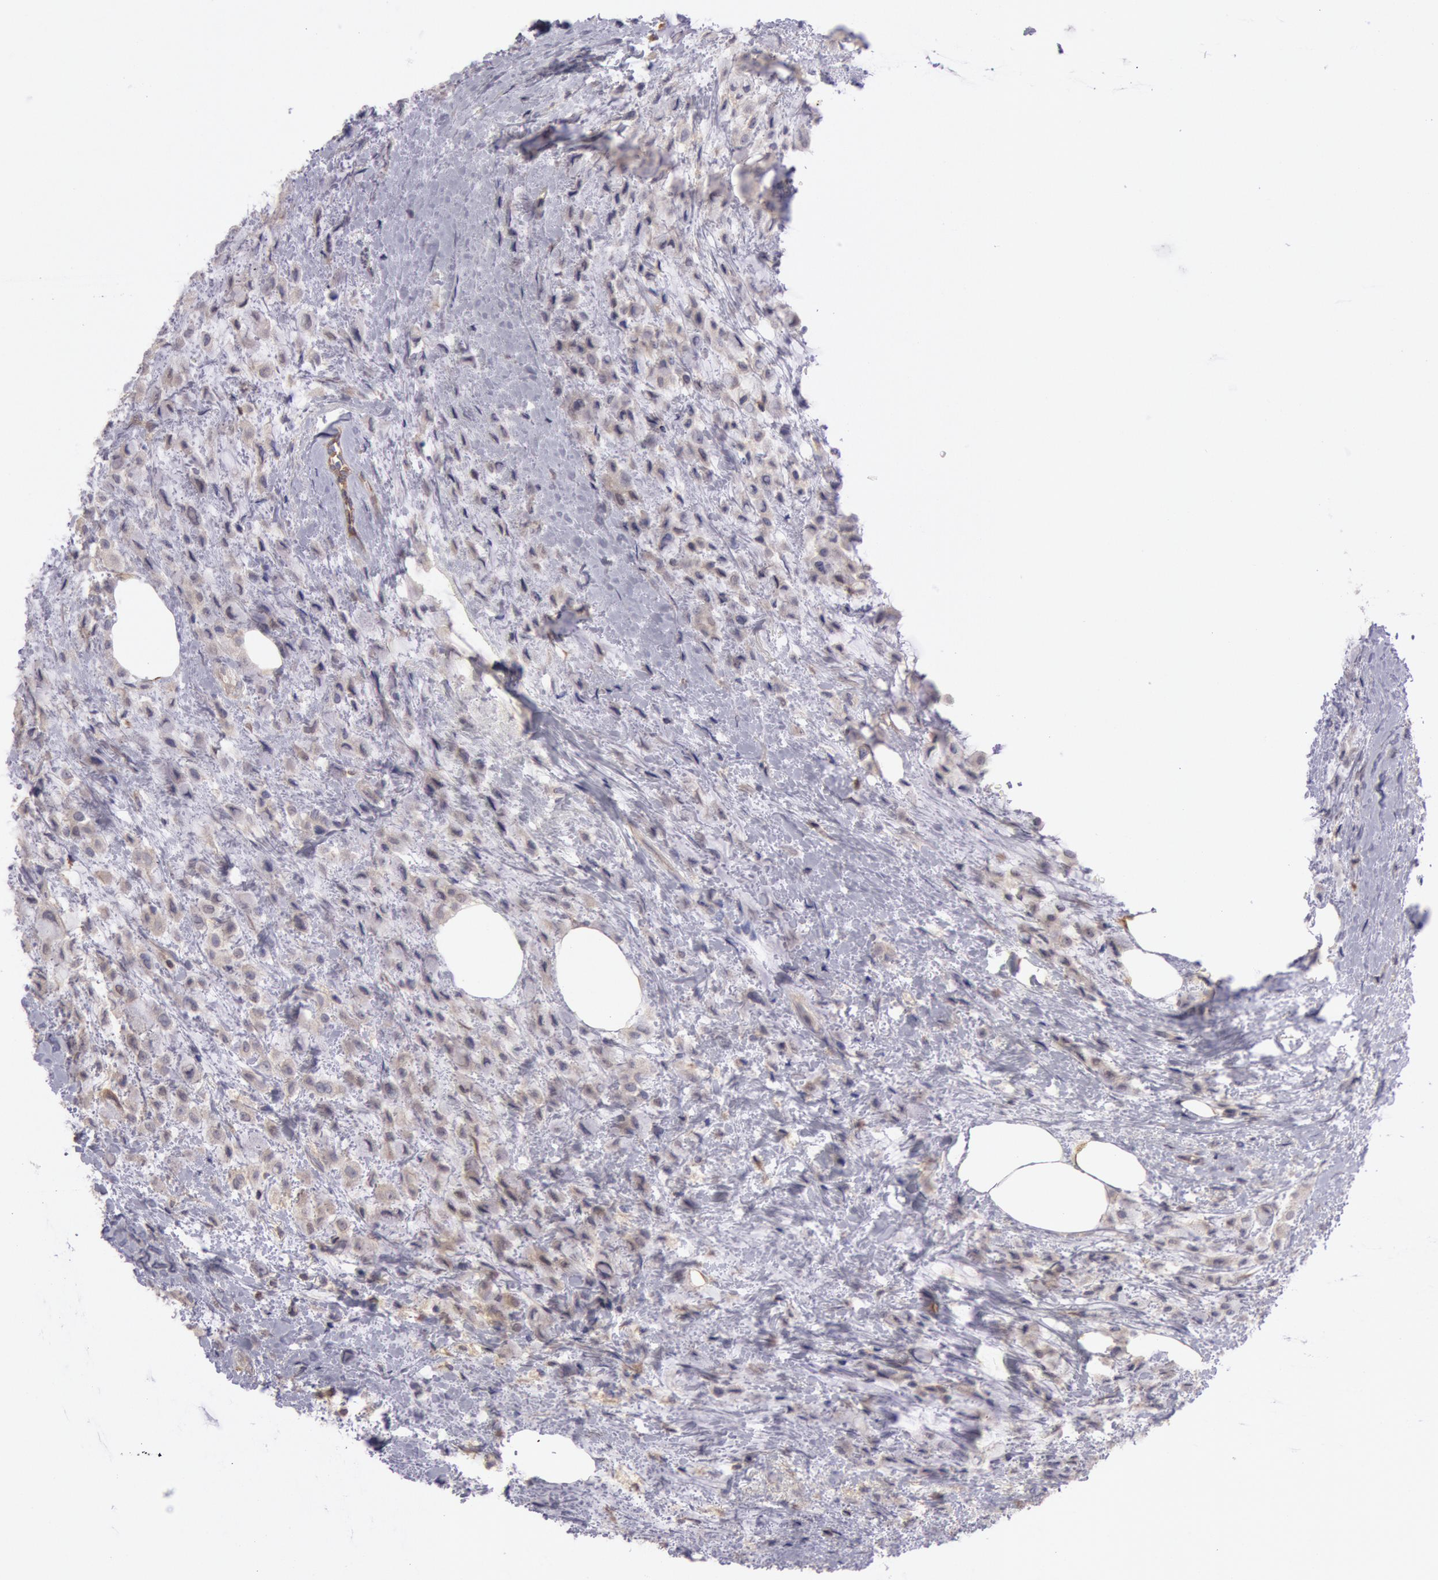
{"staining": {"intensity": "weak", "quantity": ">75%", "location": "cytoplasmic/membranous"}, "tissue": "breast cancer", "cell_type": "Tumor cells", "image_type": "cancer", "snomed": [{"axis": "morphology", "description": "Lobular carcinoma"}, {"axis": "topography", "description": "Breast"}], "caption": "The photomicrograph exhibits staining of breast cancer (lobular carcinoma), revealing weak cytoplasmic/membranous protein positivity (brown color) within tumor cells. The protein is shown in brown color, while the nuclei are stained blue.", "gene": "NMT2", "patient": {"sex": "female", "age": 85}}